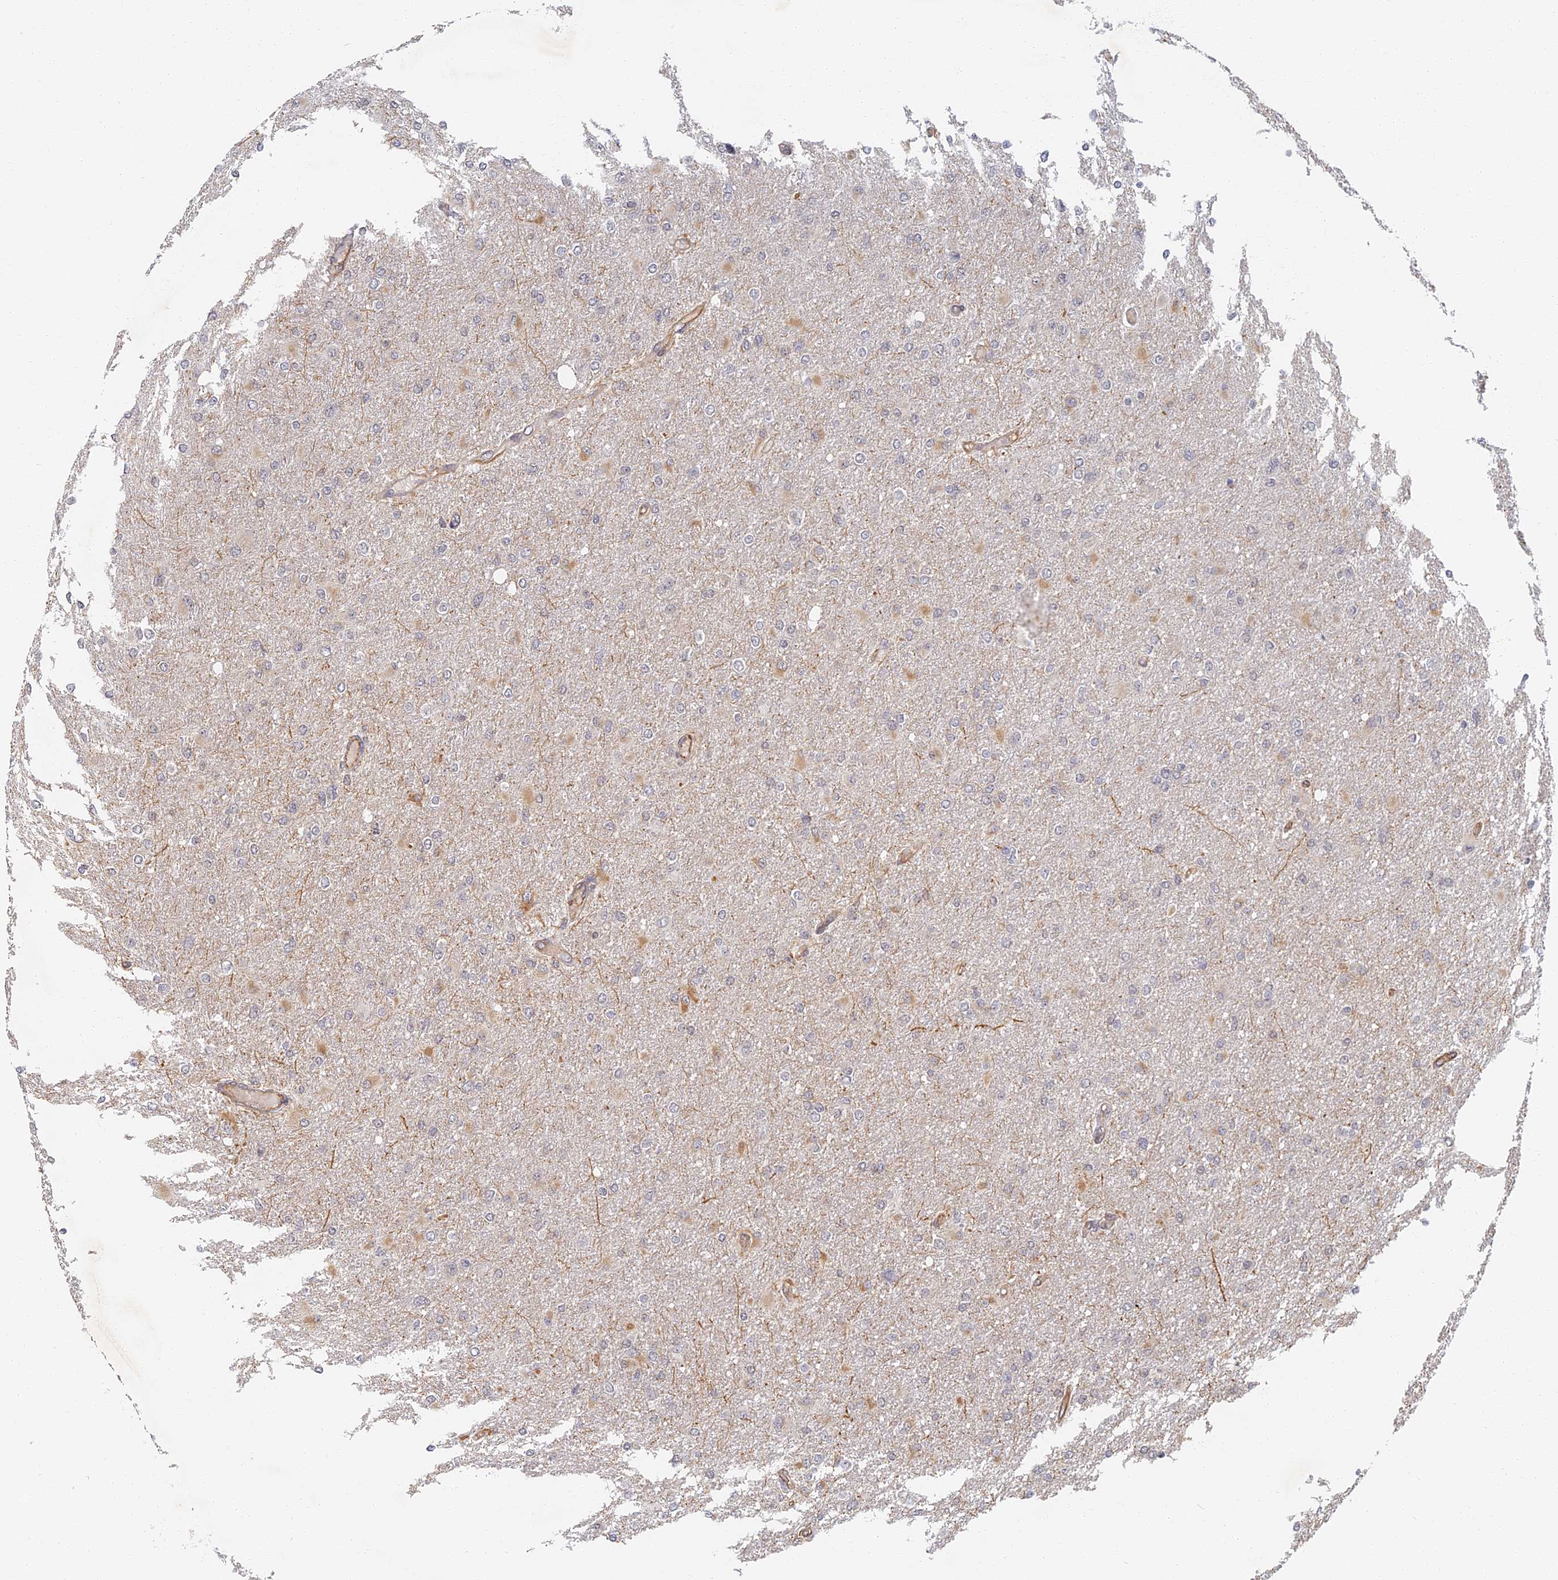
{"staining": {"intensity": "negative", "quantity": "none", "location": "none"}, "tissue": "glioma", "cell_type": "Tumor cells", "image_type": "cancer", "snomed": [{"axis": "morphology", "description": "Glioma, malignant, High grade"}, {"axis": "topography", "description": "Cerebral cortex"}], "caption": "The image exhibits no staining of tumor cells in glioma. Nuclei are stained in blue.", "gene": "ABCB10", "patient": {"sex": "female", "age": 36}}